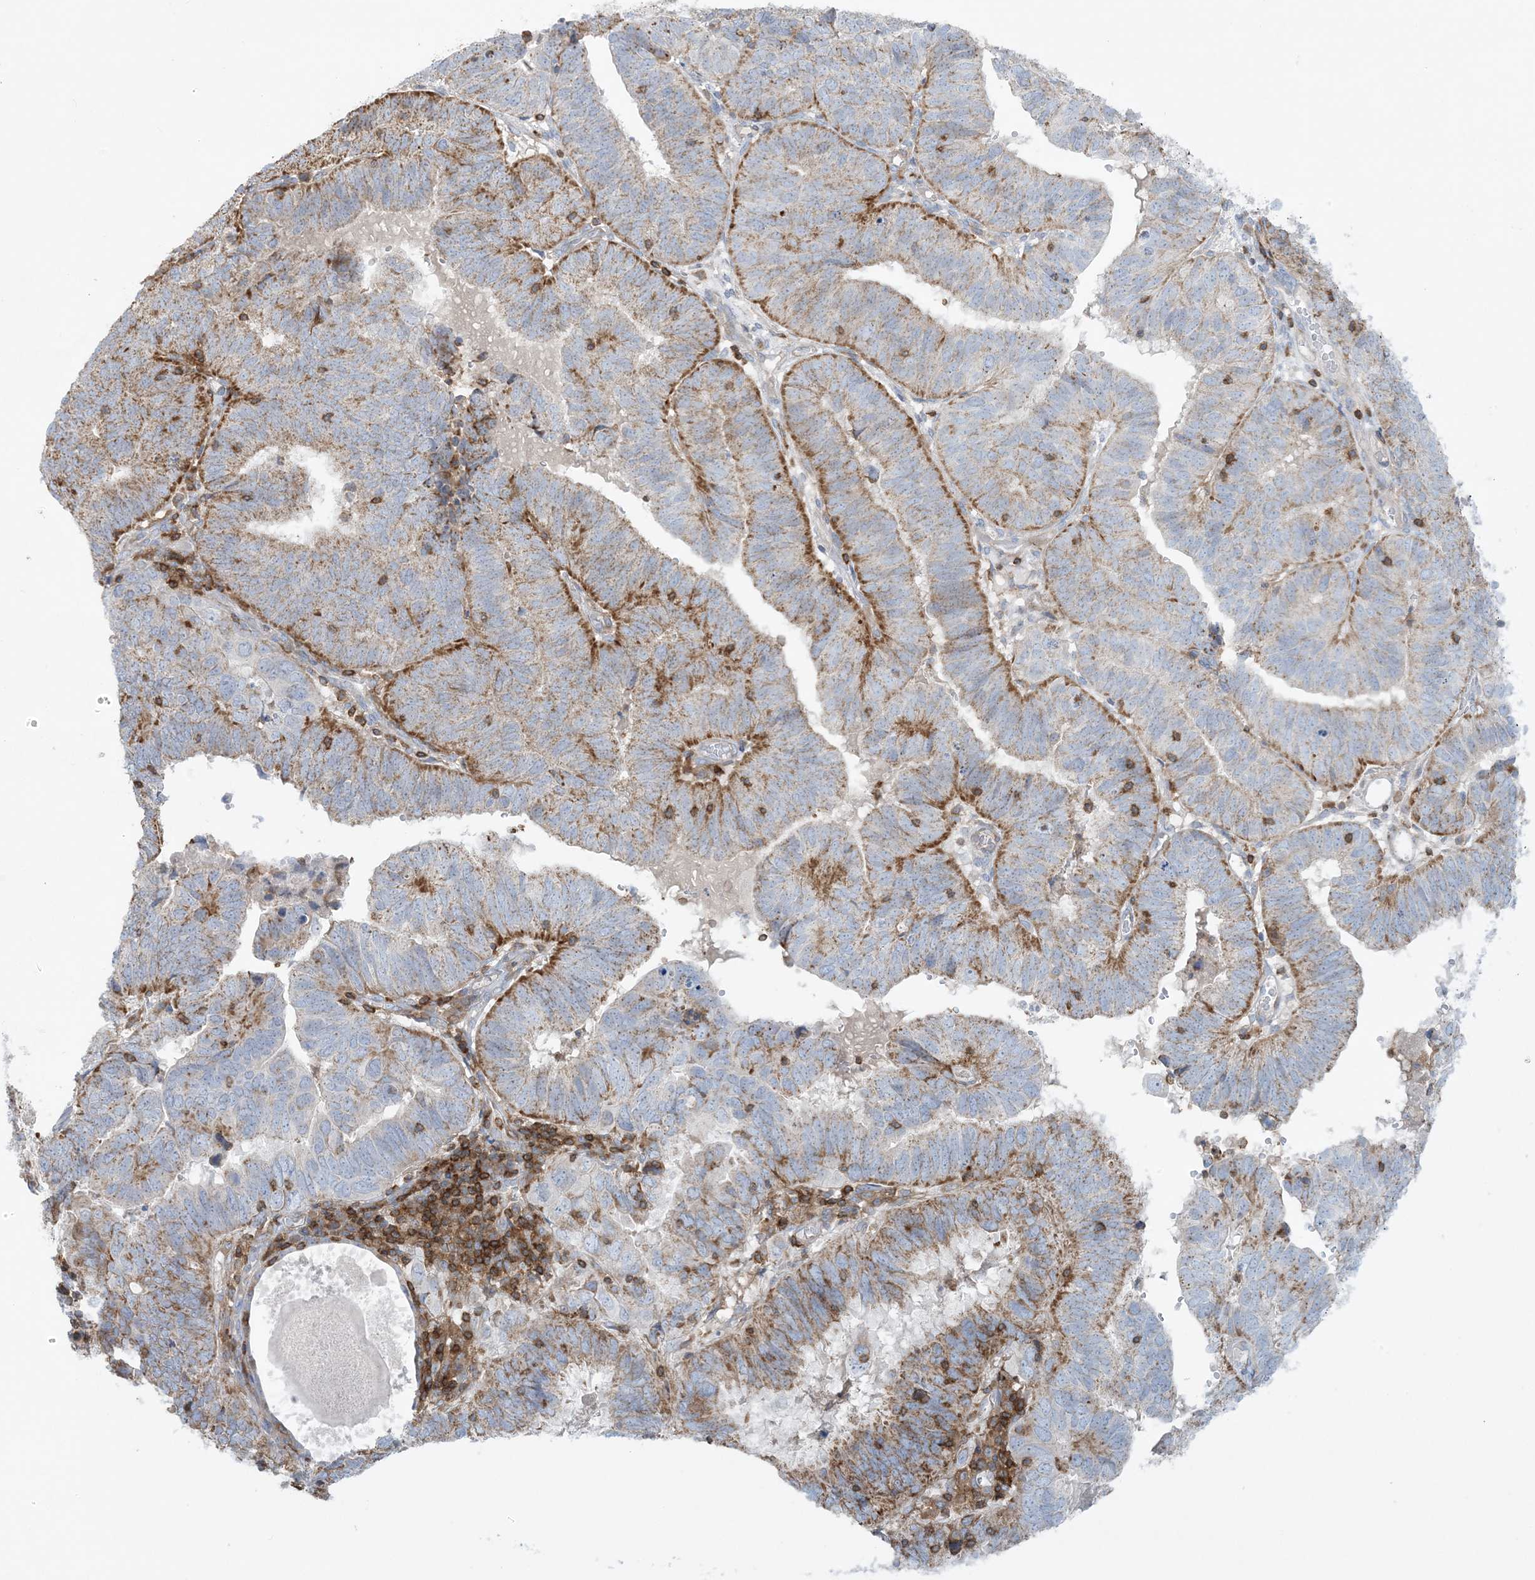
{"staining": {"intensity": "moderate", "quantity": ">75%", "location": "cytoplasmic/membranous"}, "tissue": "endometrial cancer", "cell_type": "Tumor cells", "image_type": "cancer", "snomed": [{"axis": "morphology", "description": "Adenocarcinoma, NOS"}, {"axis": "topography", "description": "Uterus"}], "caption": "A medium amount of moderate cytoplasmic/membranous positivity is appreciated in approximately >75% of tumor cells in adenocarcinoma (endometrial) tissue.", "gene": "ARHGAP30", "patient": {"sex": "female", "age": 77}}